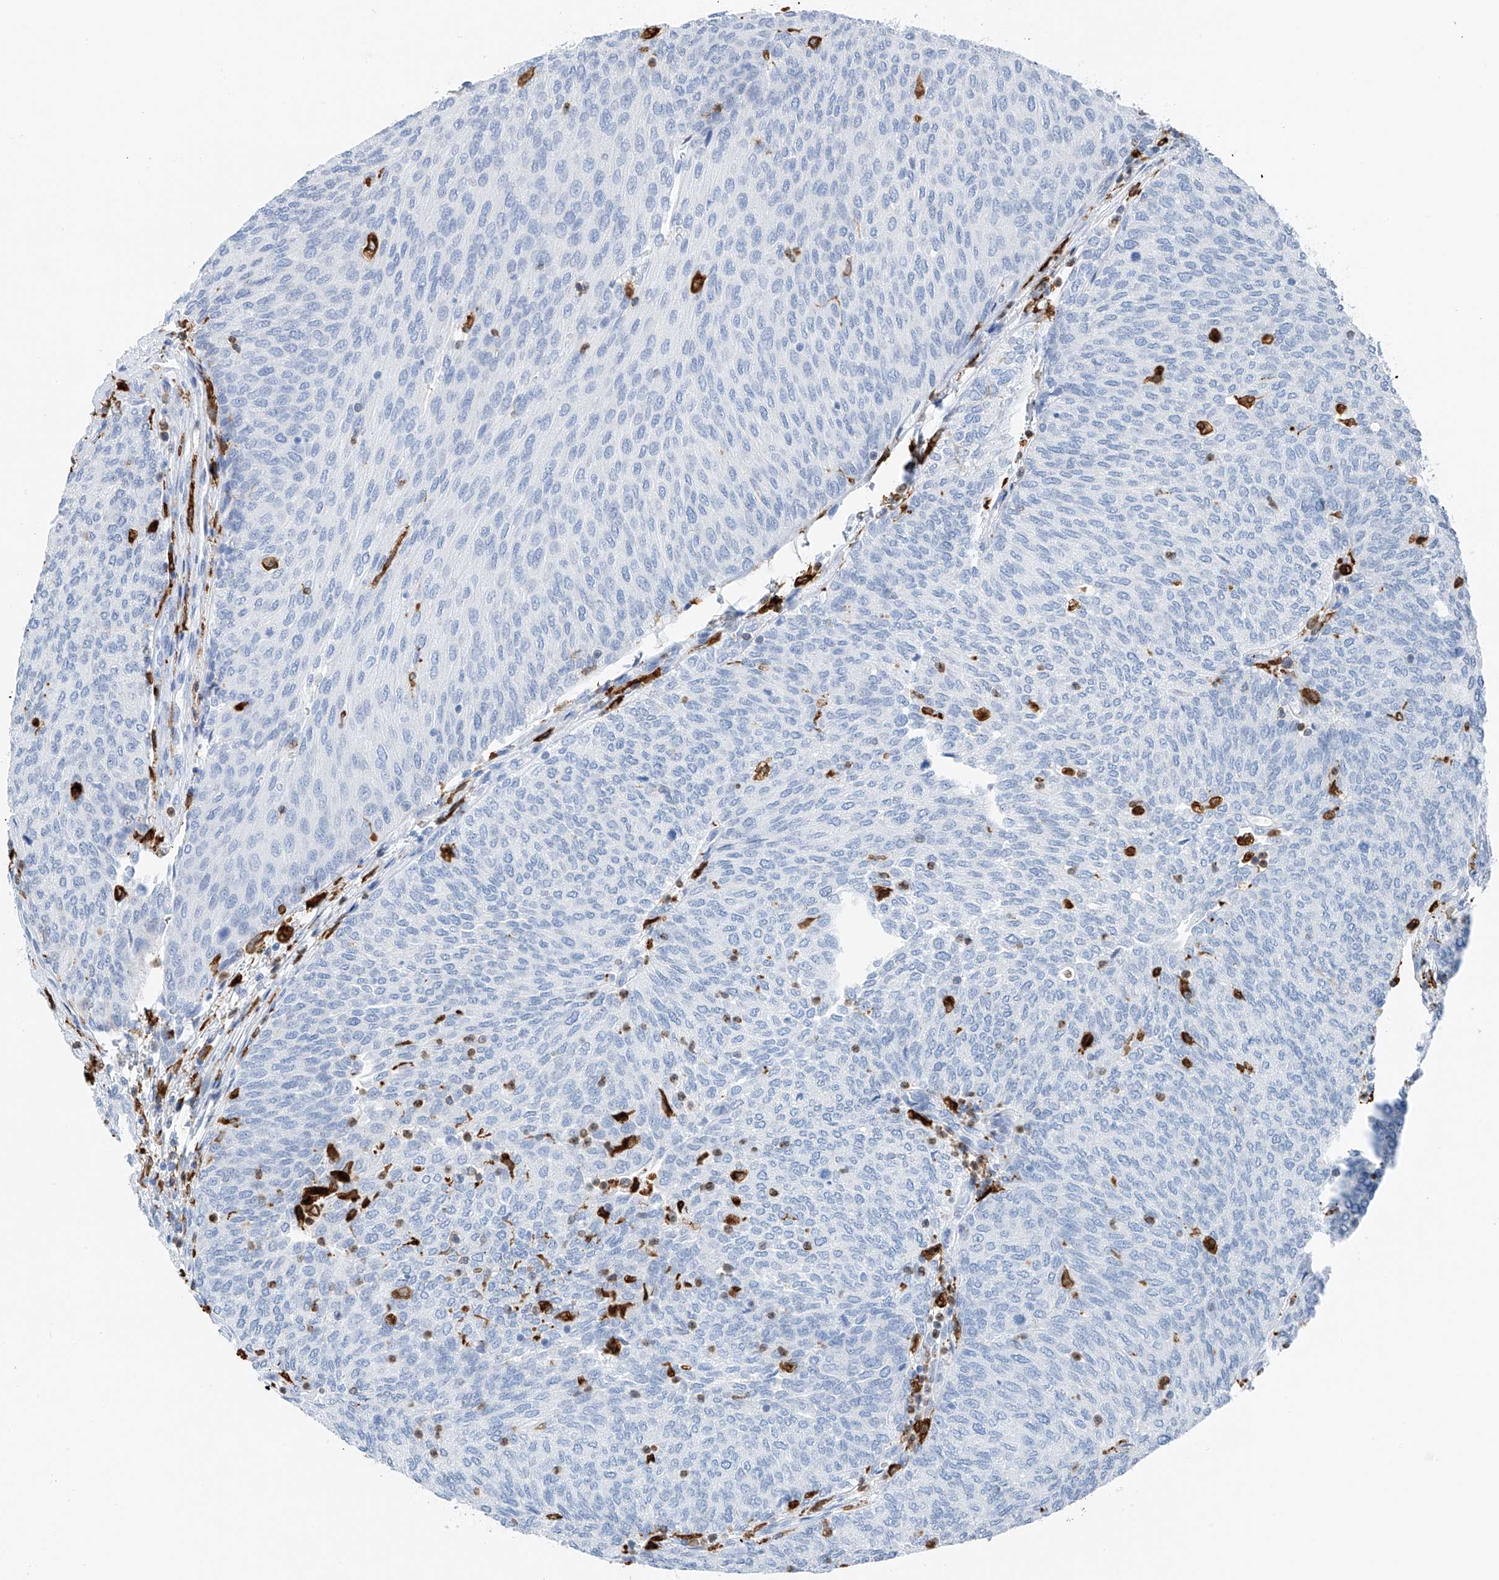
{"staining": {"intensity": "negative", "quantity": "none", "location": "none"}, "tissue": "urothelial cancer", "cell_type": "Tumor cells", "image_type": "cancer", "snomed": [{"axis": "morphology", "description": "Urothelial carcinoma, Low grade"}, {"axis": "topography", "description": "Urinary bladder"}], "caption": "High power microscopy micrograph of an immunohistochemistry (IHC) micrograph of low-grade urothelial carcinoma, revealing no significant expression in tumor cells.", "gene": "TBXAS1", "patient": {"sex": "female", "age": 79}}